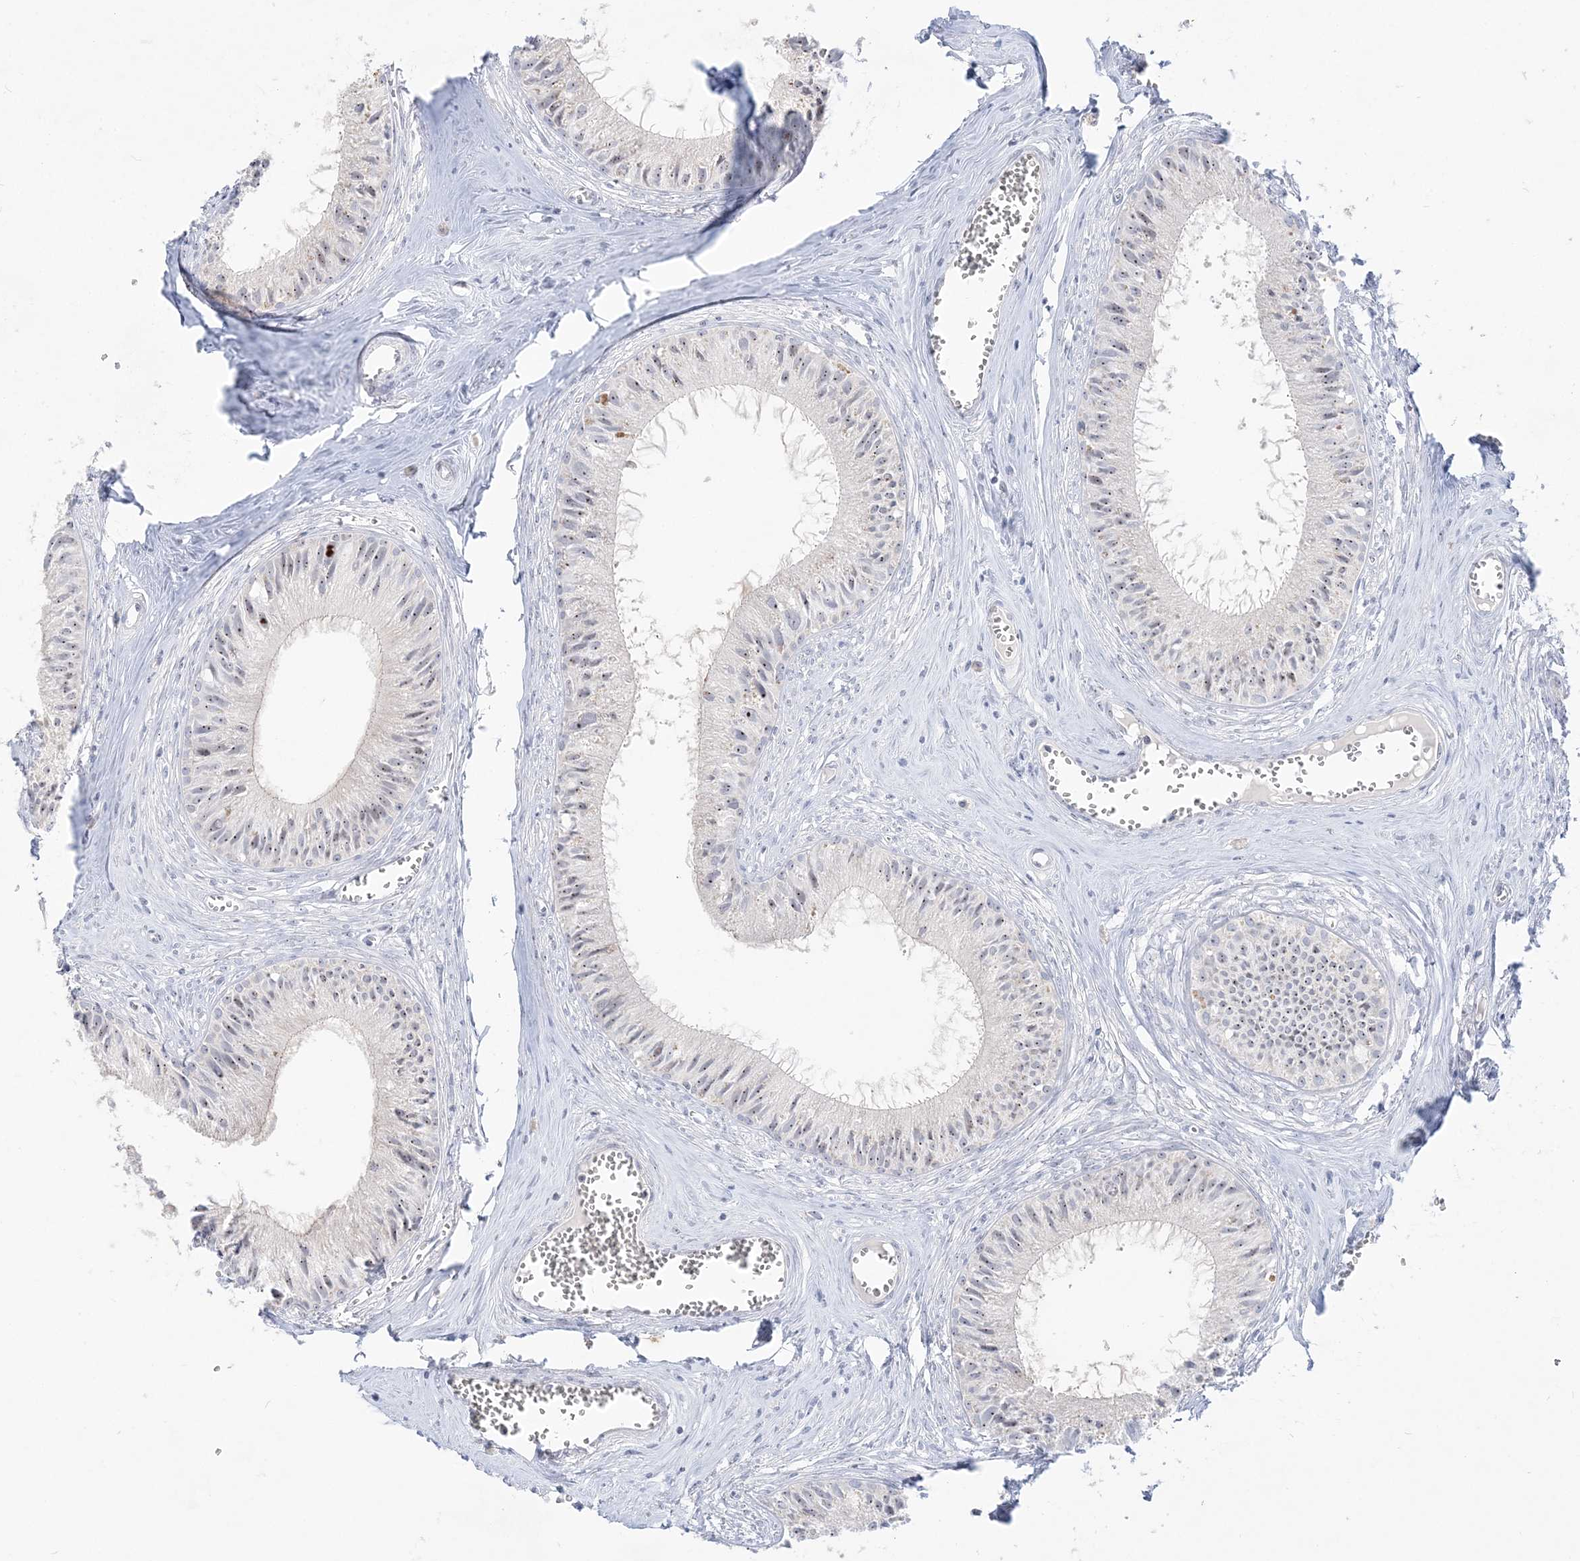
{"staining": {"intensity": "weak", "quantity": "25%-75%", "location": "cytoplasmic/membranous,nuclear"}, "tissue": "epididymis", "cell_type": "Glandular cells", "image_type": "normal", "snomed": [{"axis": "morphology", "description": "Normal tissue, NOS"}, {"axis": "topography", "description": "Epididymis"}], "caption": "An IHC histopathology image of normal tissue is shown. Protein staining in brown shows weak cytoplasmic/membranous,nuclear positivity in epididymis within glandular cells.", "gene": "SH3BP4", "patient": {"sex": "male", "age": 36}}